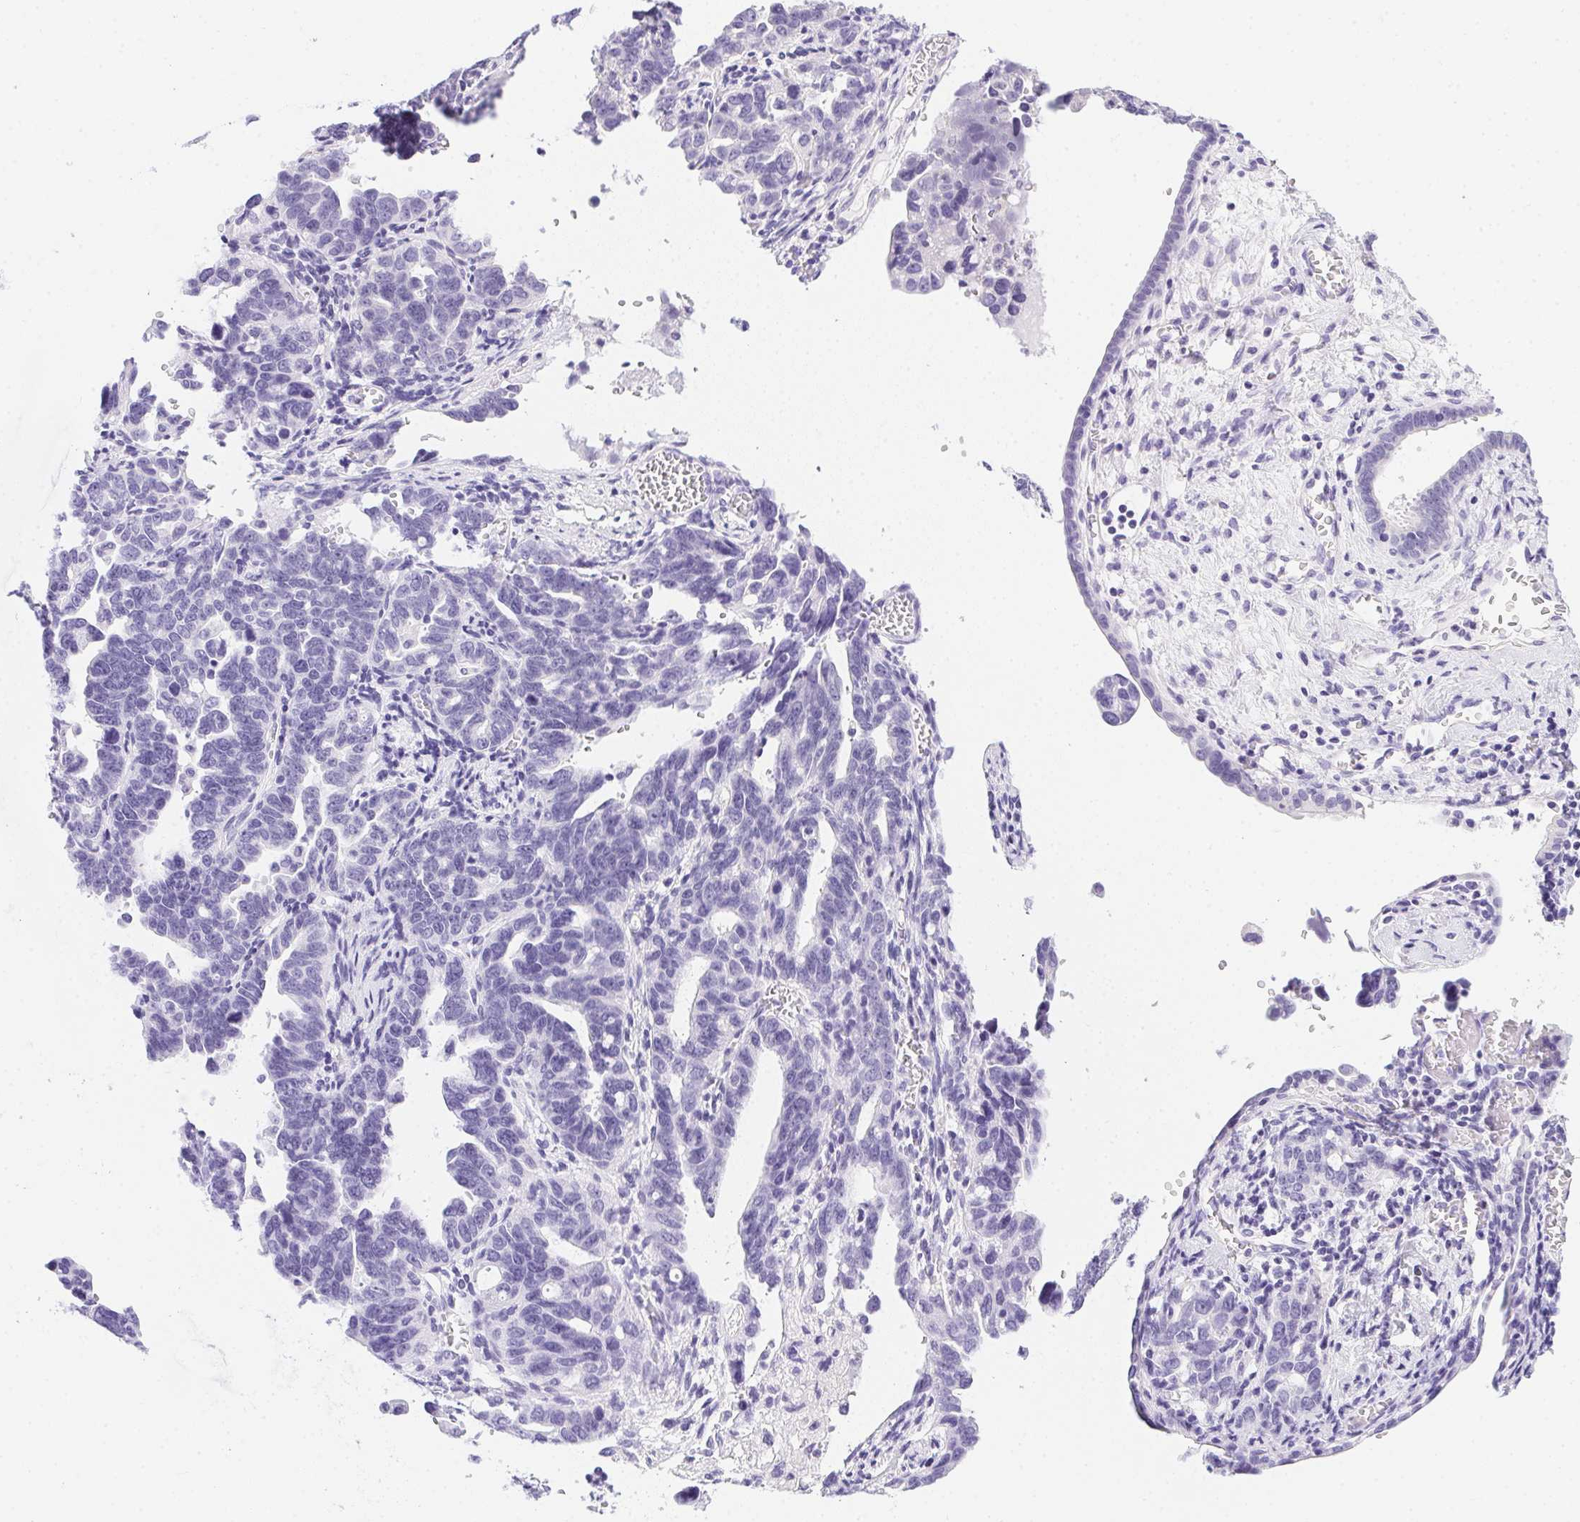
{"staining": {"intensity": "negative", "quantity": "none", "location": "none"}, "tissue": "ovarian cancer", "cell_type": "Tumor cells", "image_type": "cancer", "snomed": [{"axis": "morphology", "description": "Cystadenocarcinoma, serous, NOS"}, {"axis": "topography", "description": "Ovary"}], "caption": "DAB (3,3'-diaminobenzidine) immunohistochemical staining of ovarian cancer (serous cystadenocarcinoma) reveals no significant positivity in tumor cells.", "gene": "PRKAA1", "patient": {"sex": "female", "age": 69}}